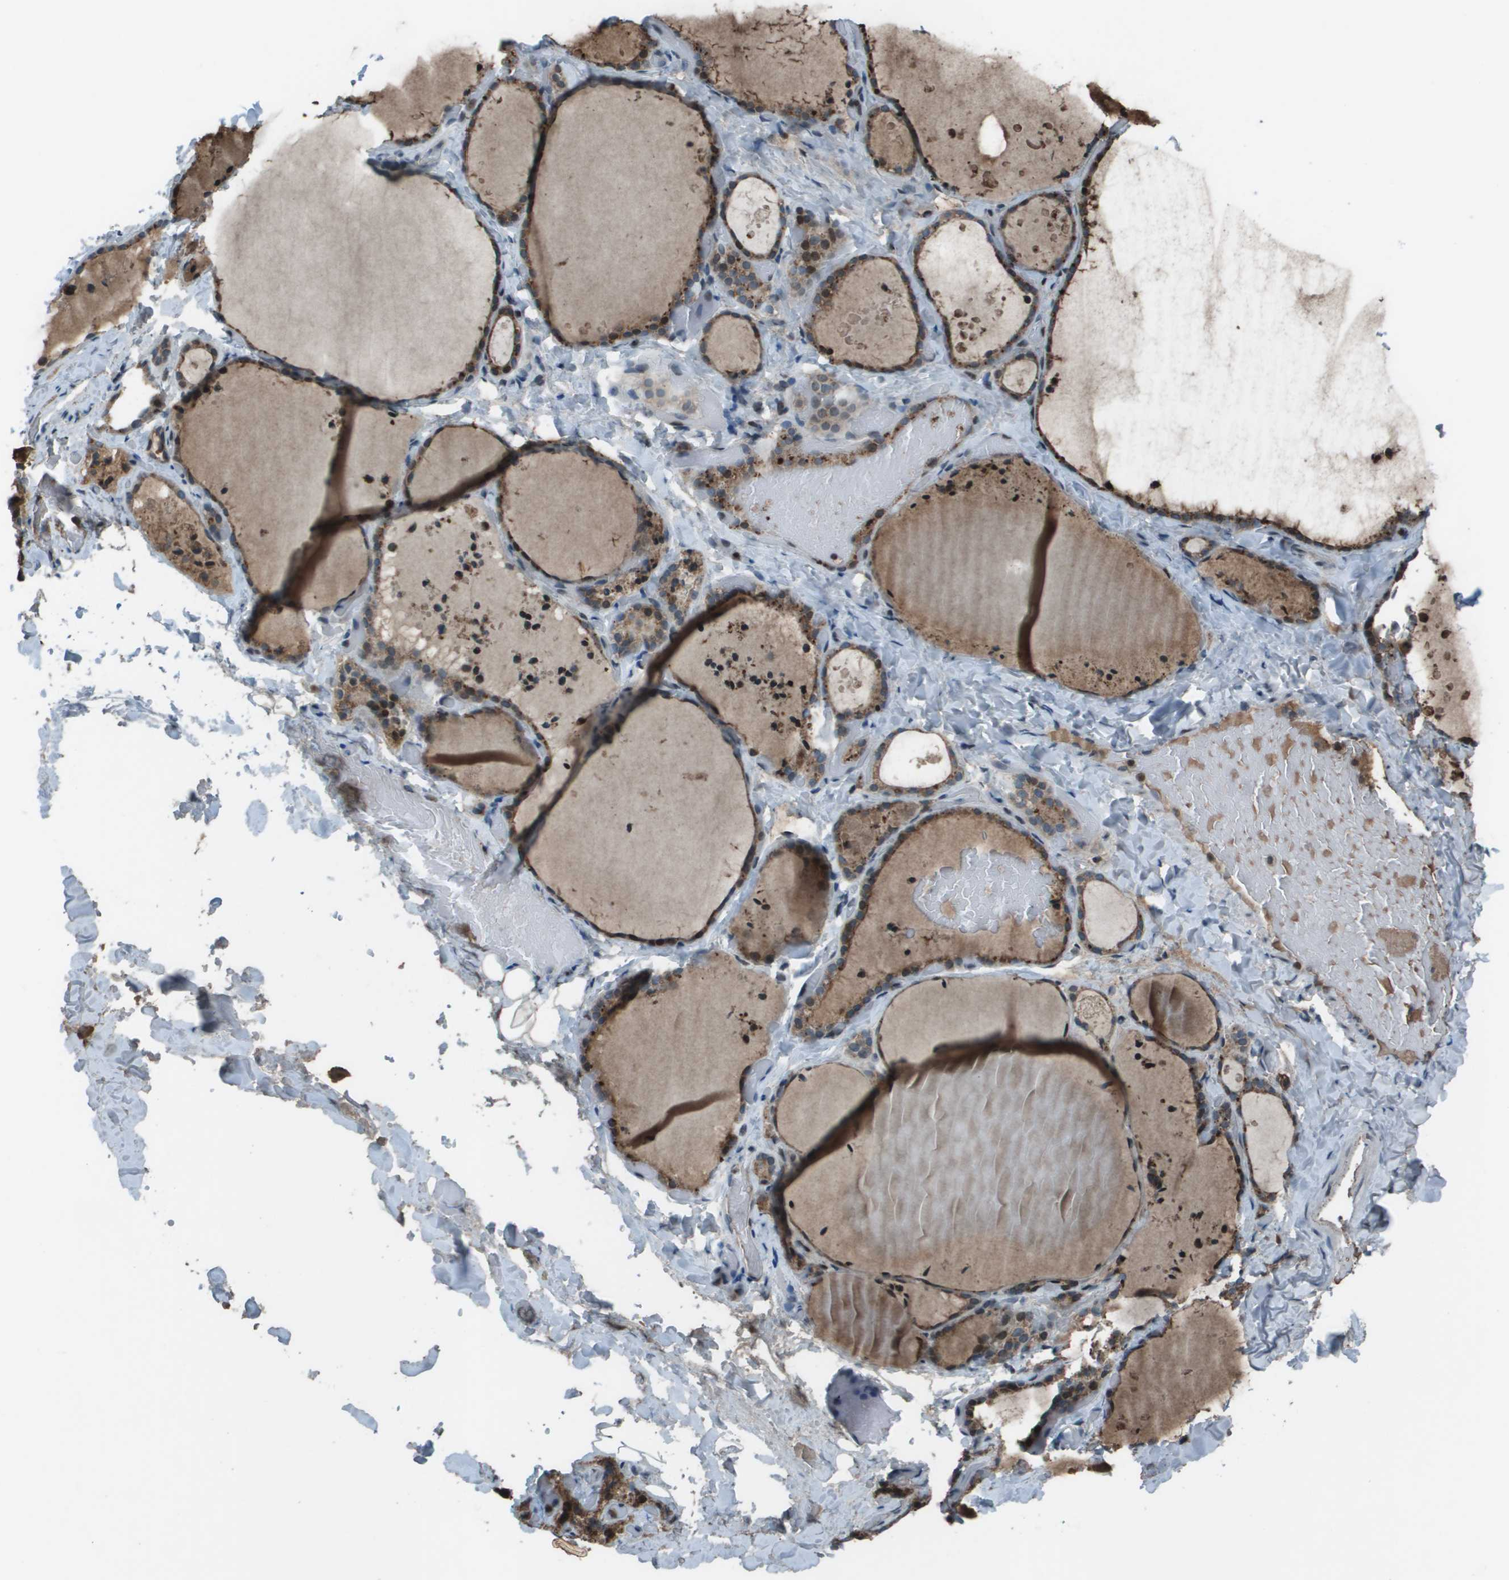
{"staining": {"intensity": "moderate", "quantity": "25%-75%", "location": "cytoplasmic/membranous"}, "tissue": "thyroid gland", "cell_type": "Glandular cells", "image_type": "normal", "snomed": [{"axis": "morphology", "description": "Normal tissue, NOS"}, {"axis": "topography", "description": "Thyroid gland"}], "caption": "Thyroid gland was stained to show a protein in brown. There is medium levels of moderate cytoplasmic/membranous staining in about 25%-75% of glandular cells.", "gene": "CXCL12", "patient": {"sex": "female", "age": 44}}